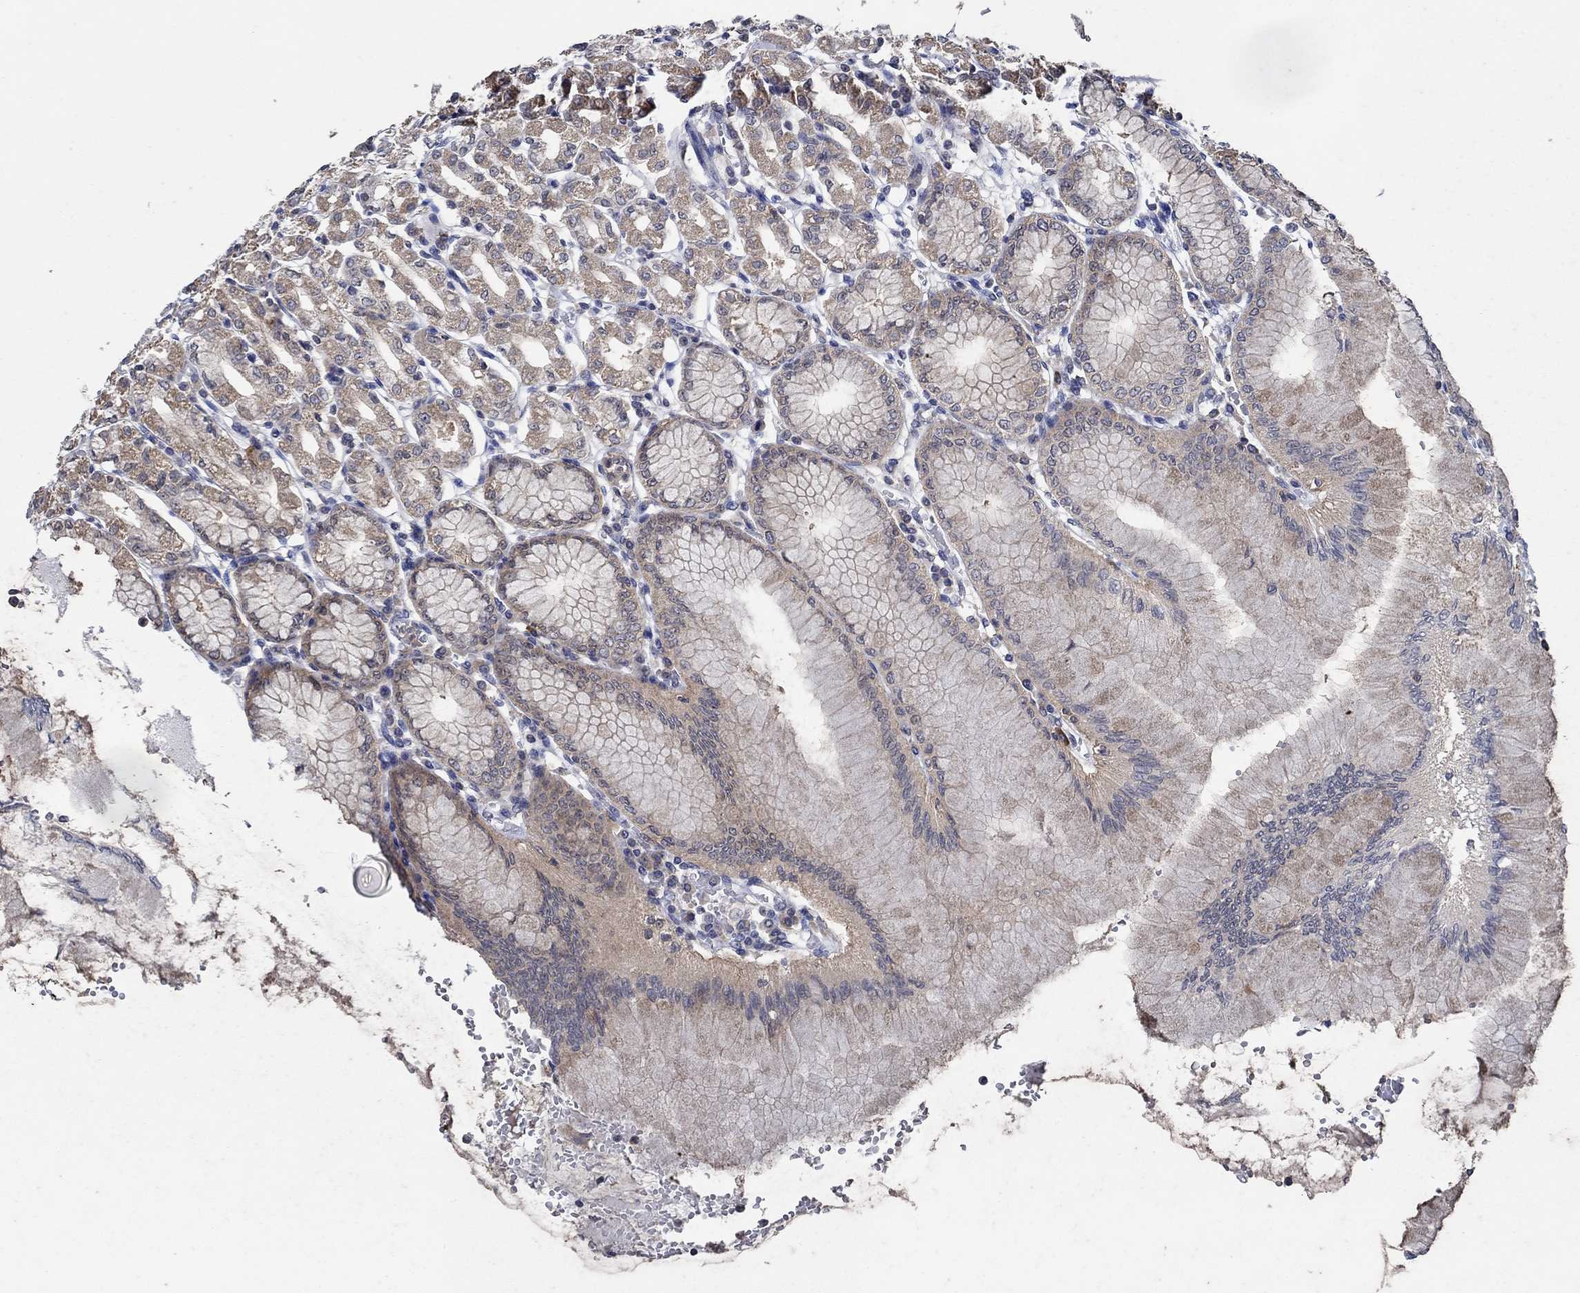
{"staining": {"intensity": "weak", "quantity": "25%-75%", "location": "cytoplasmic/membranous"}, "tissue": "stomach", "cell_type": "Glandular cells", "image_type": "normal", "snomed": [{"axis": "morphology", "description": "Normal tissue, NOS"}, {"axis": "topography", "description": "Skeletal muscle"}, {"axis": "topography", "description": "Stomach"}], "caption": "Stomach stained for a protein (brown) shows weak cytoplasmic/membranous positive expression in about 25%-75% of glandular cells.", "gene": "DACT1", "patient": {"sex": "female", "age": 57}}